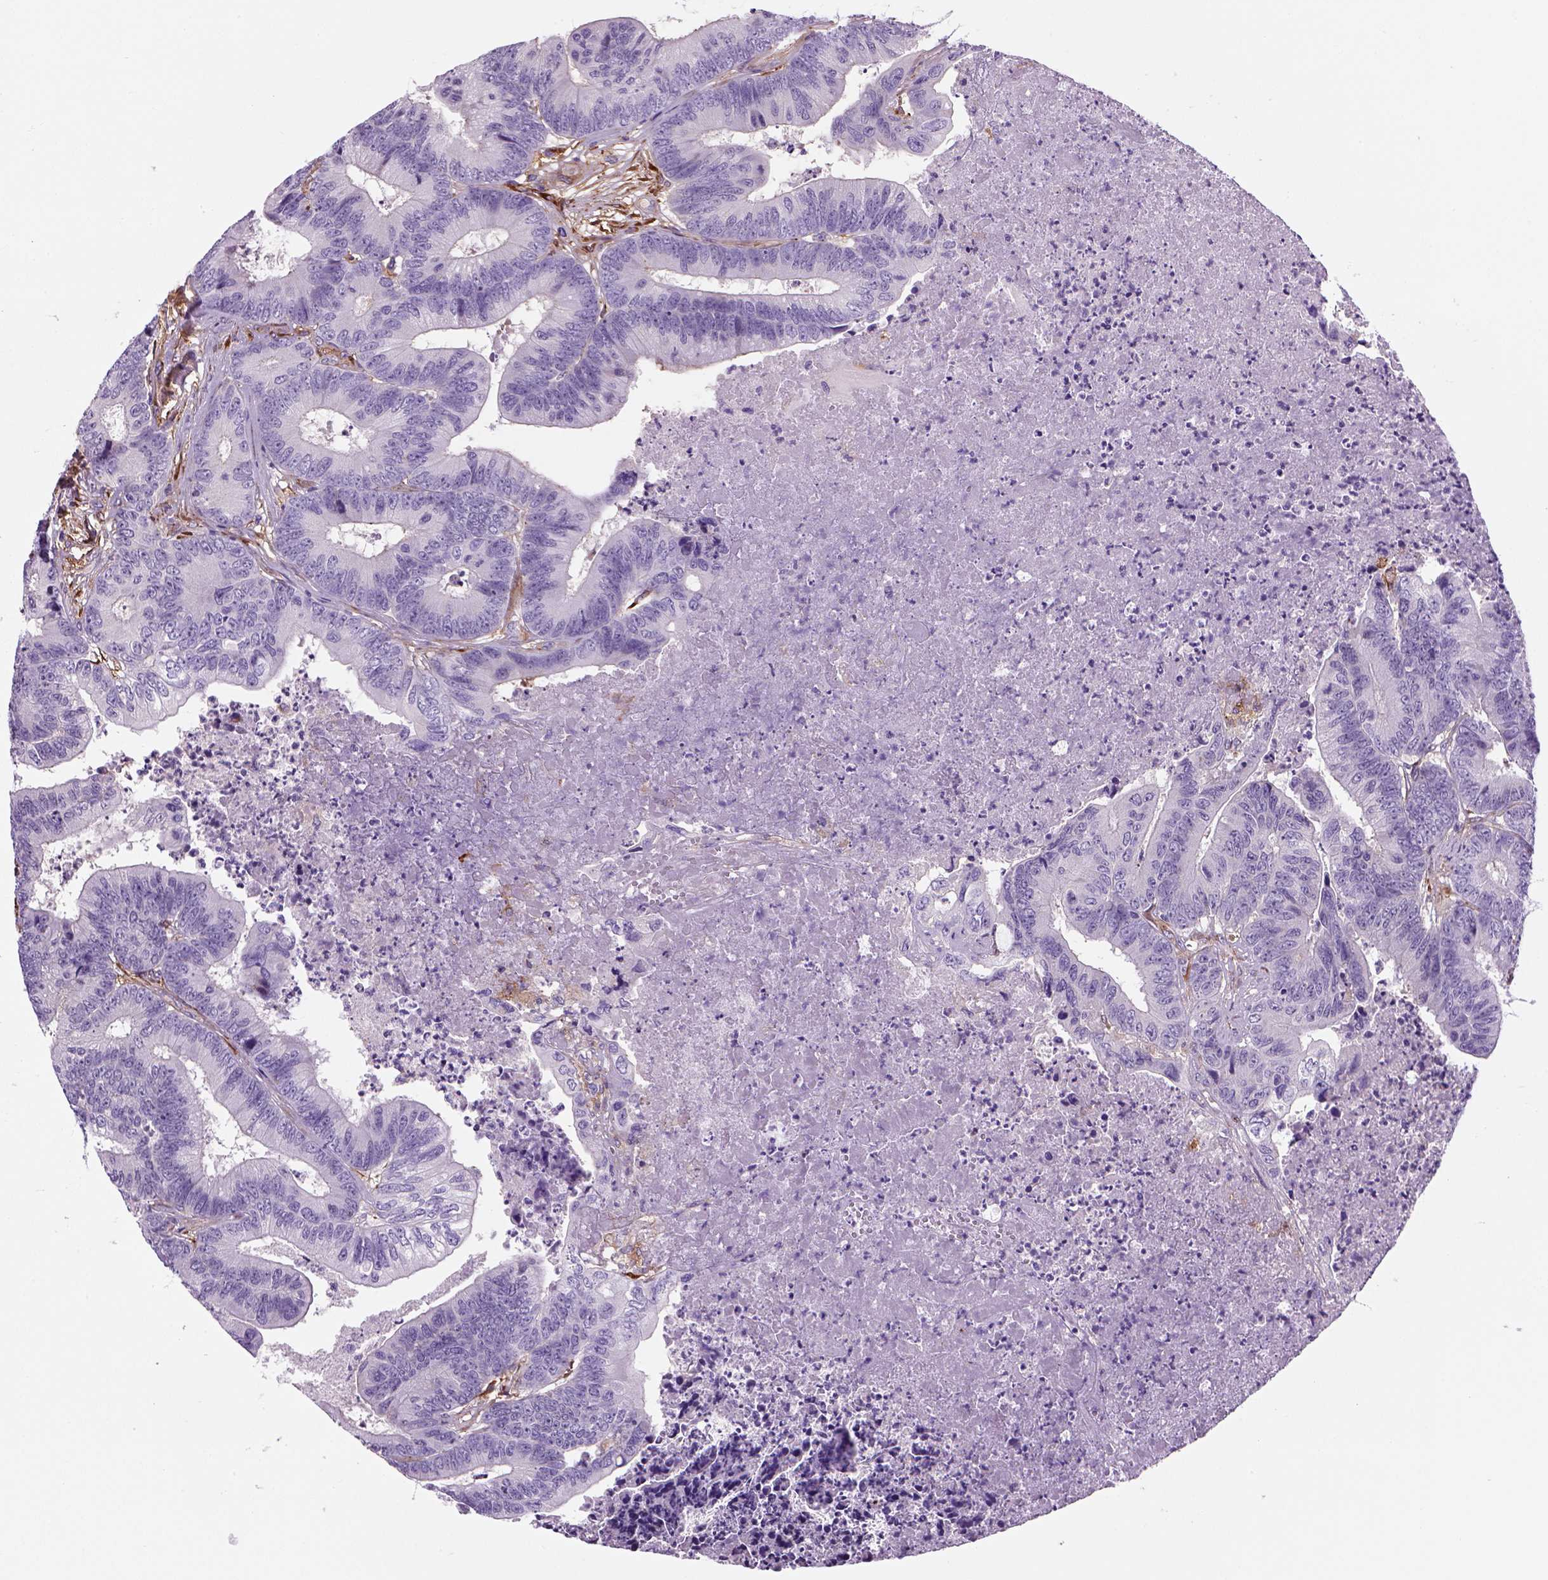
{"staining": {"intensity": "negative", "quantity": "none", "location": "none"}, "tissue": "colorectal cancer", "cell_type": "Tumor cells", "image_type": "cancer", "snomed": [{"axis": "morphology", "description": "Adenocarcinoma, NOS"}, {"axis": "topography", "description": "Colon"}], "caption": "This image is of colorectal adenocarcinoma stained with immunohistochemistry to label a protein in brown with the nuclei are counter-stained blue. There is no positivity in tumor cells.", "gene": "MARCKS", "patient": {"sex": "male", "age": 84}}